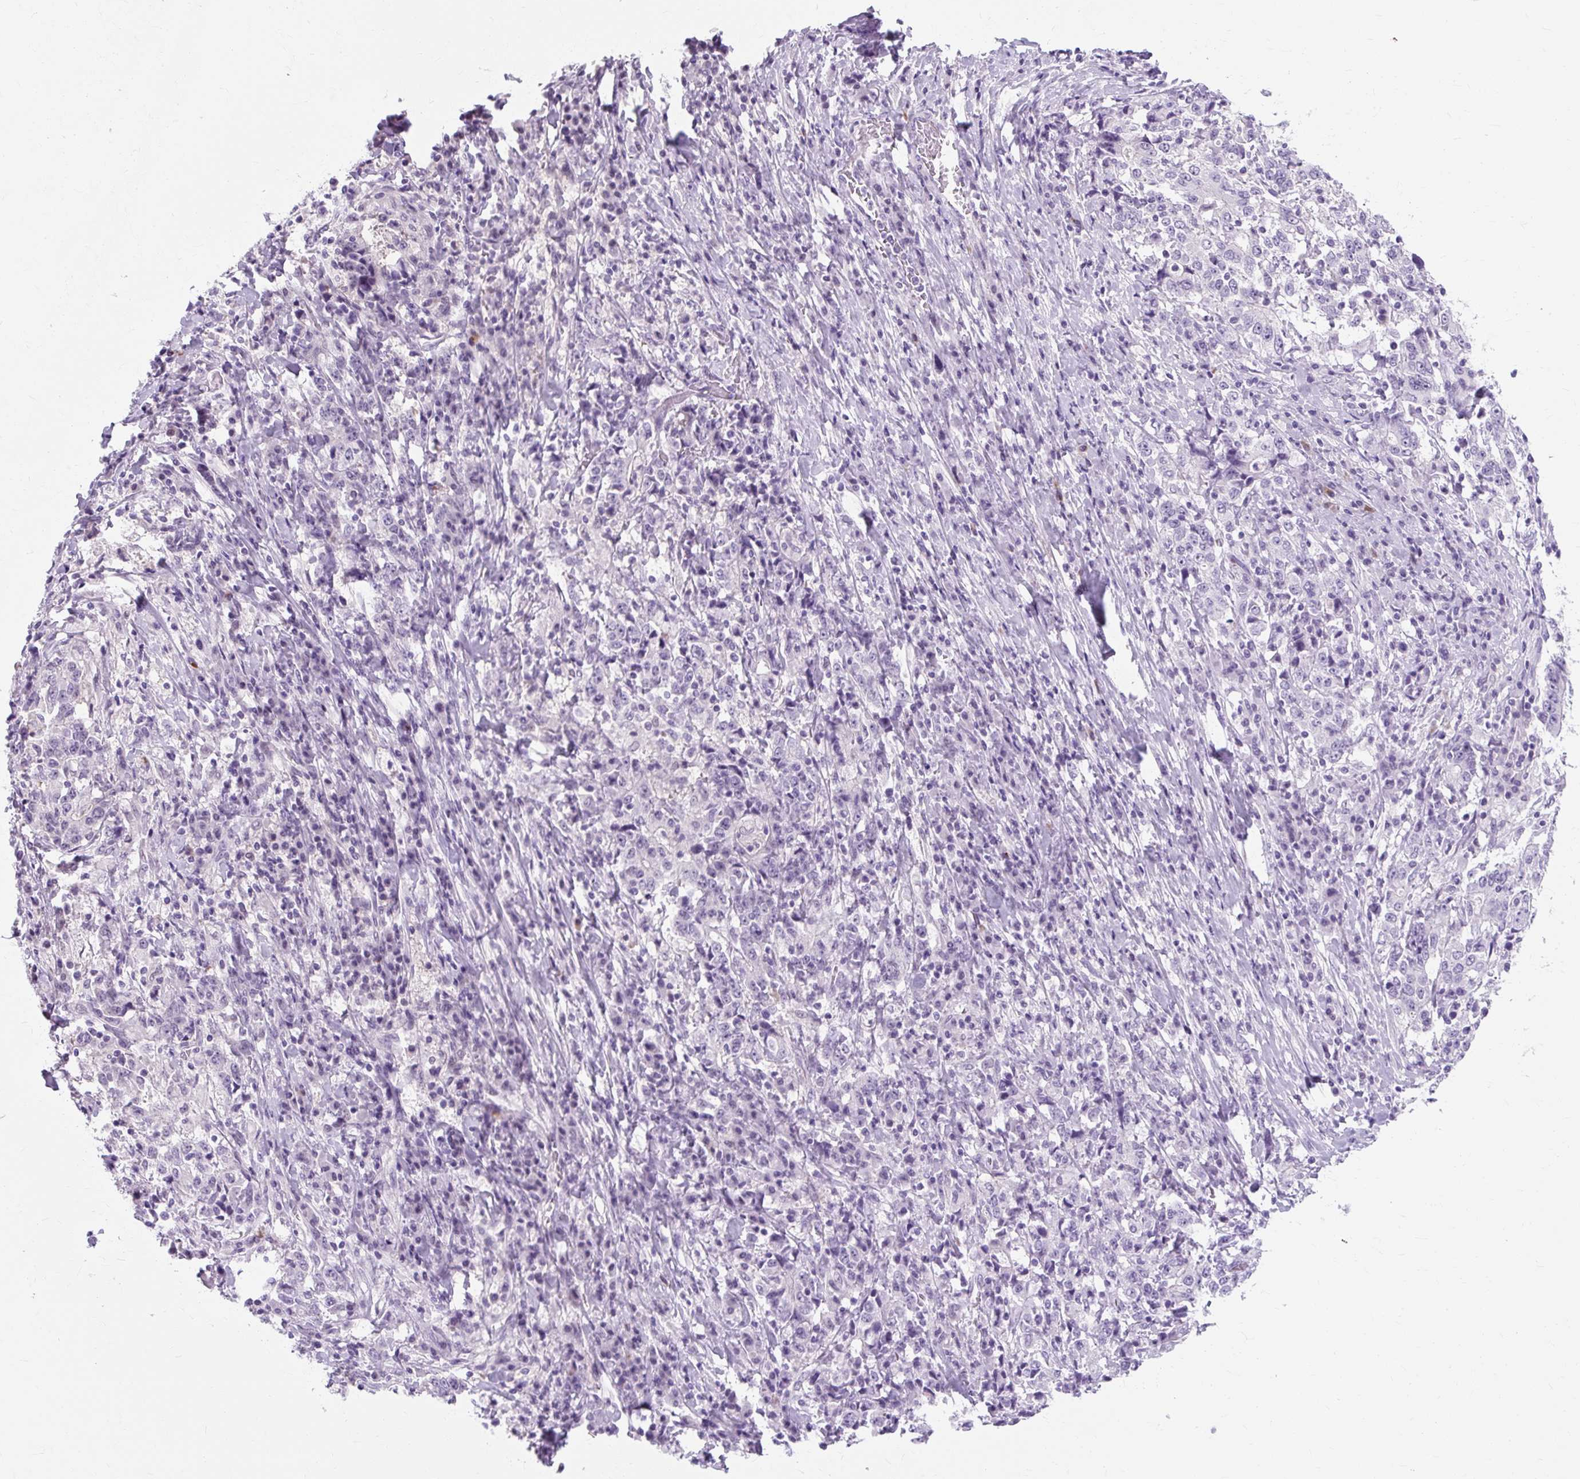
{"staining": {"intensity": "negative", "quantity": "none", "location": "none"}, "tissue": "stomach cancer", "cell_type": "Tumor cells", "image_type": "cancer", "snomed": [{"axis": "morphology", "description": "Normal tissue, NOS"}, {"axis": "morphology", "description": "Adenocarcinoma, NOS"}, {"axis": "topography", "description": "Stomach, upper"}, {"axis": "topography", "description": "Stomach"}], "caption": "This micrograph is of stomach adenocarcinoma stained with immunohistochemistry to label a protein in brown with the nuclei are counter-stained blue. There is no staining in tumor cells. (DAB immunohistochemistry (IHC), high magnification).", "gene": "RYBP", "patient": {"sex": "male", "age": 59}}